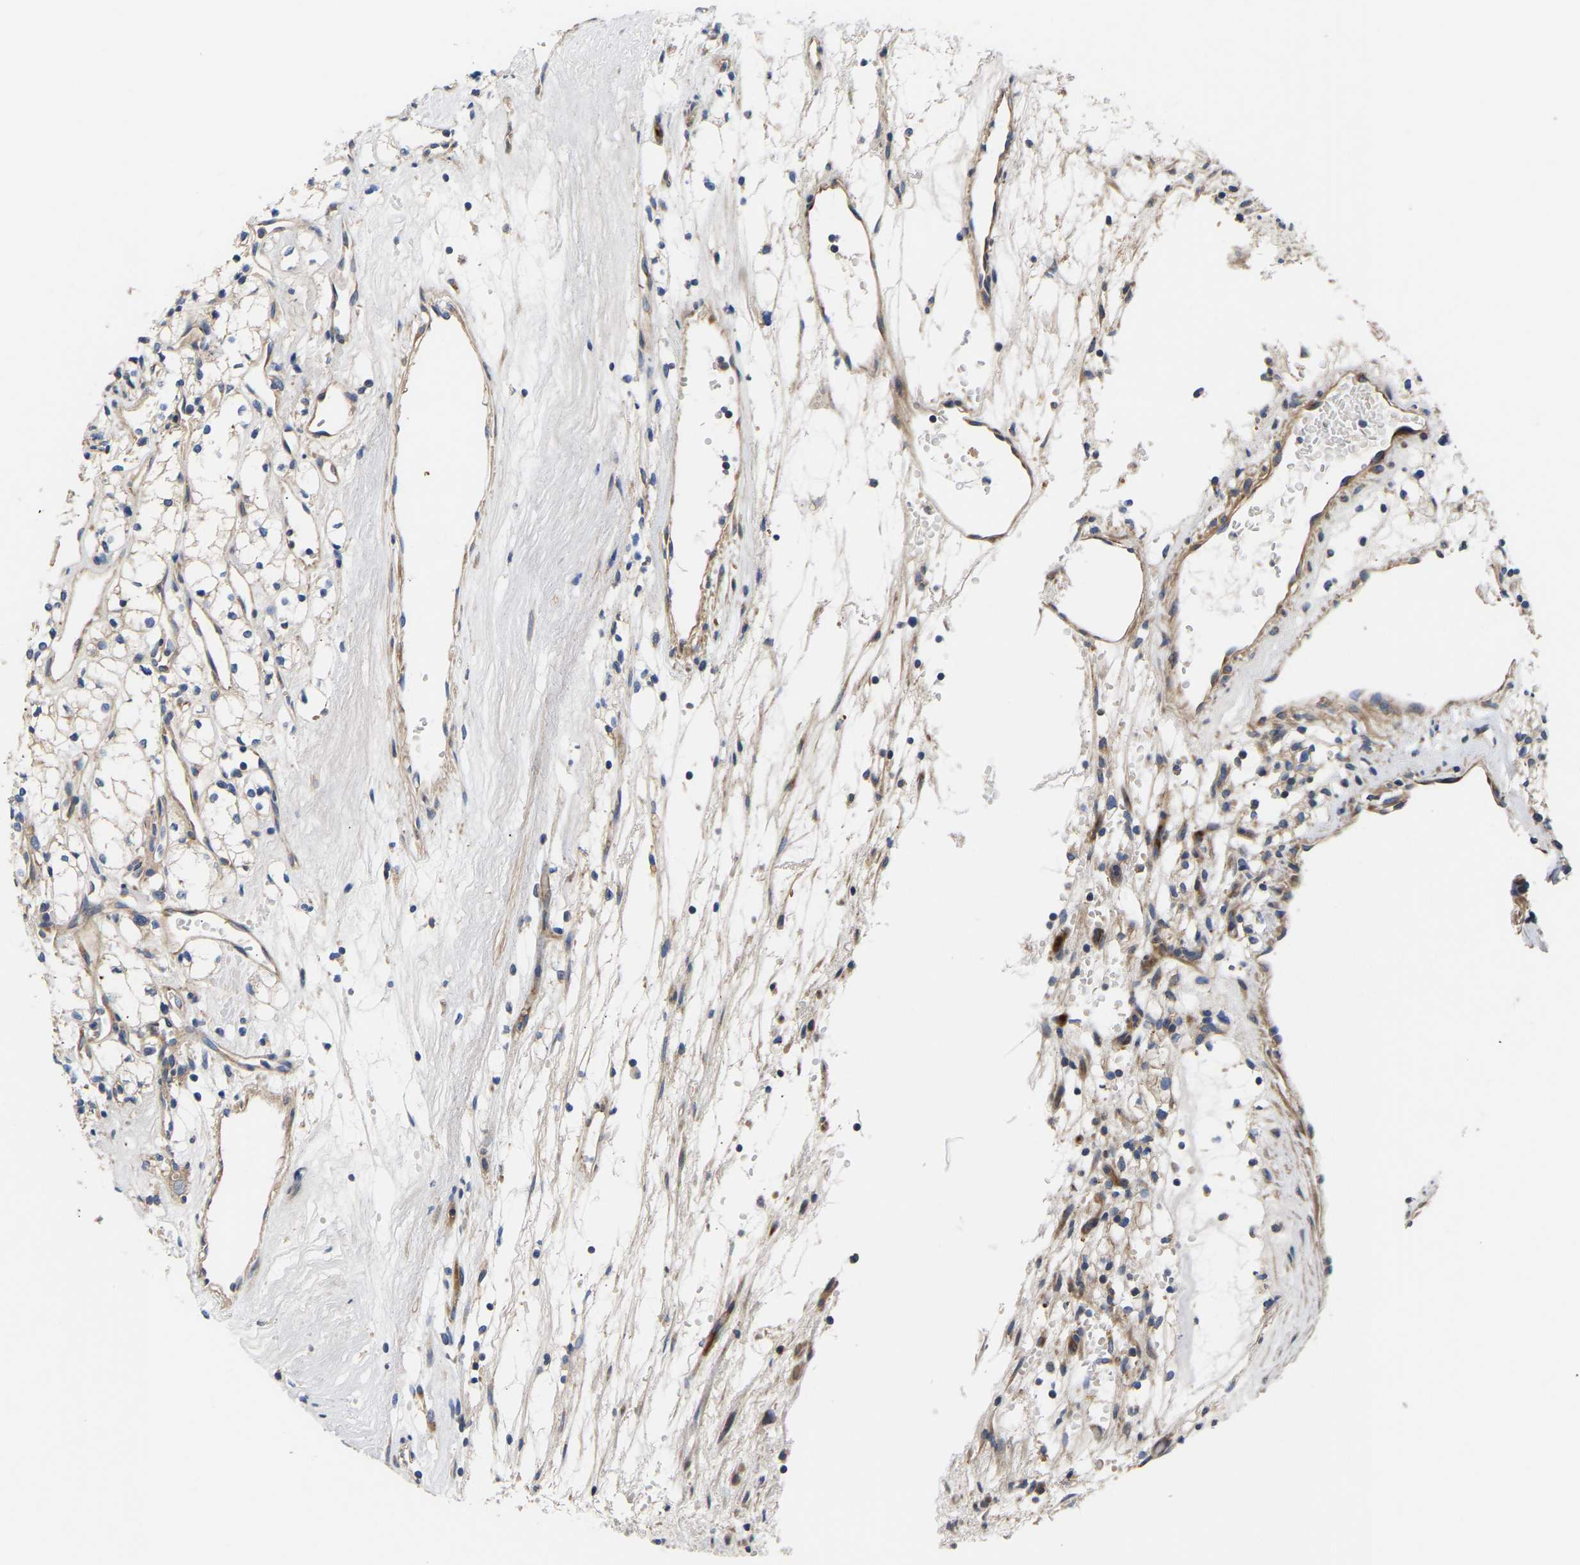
{"staining": {"intensity": "negative", "quantity": "none", "location": "none"}, "tissue": "renal cancer", "cell_type": "Tumor cells", "image_type": "cancer", "snomed": [{"axis": "morphology", "description": "Adenocarcinoma, NOS"}, {"axis": "topography", "description": "Kidney"}], "caption": "IHC photomicrograph of neoplastic tissue: human renal adenocarcinoma stained with DAB (3,3'-diaminobenzidine) demonstrates no significant protein expression in tumor cells.", "gene": "AIMP2", "patient": {"sex": "male", "age": 59}}